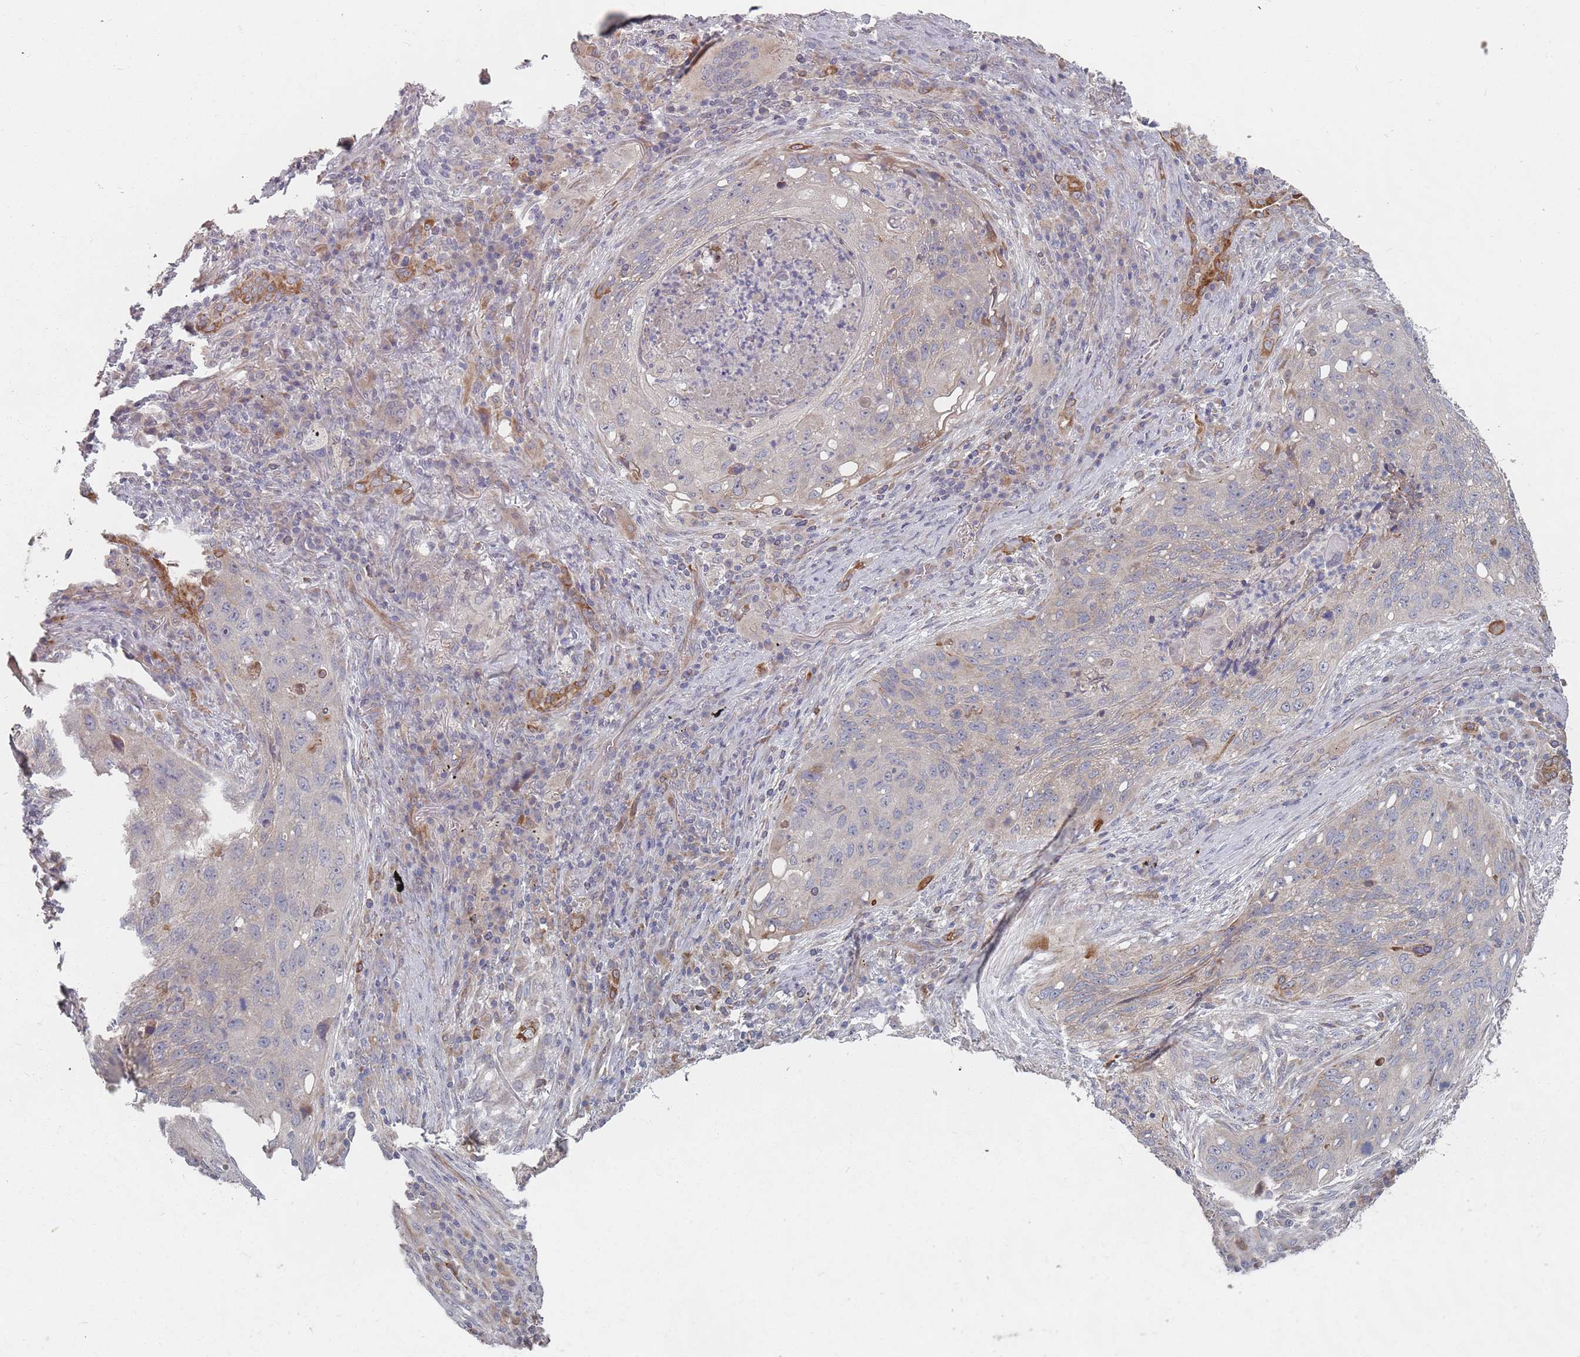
{"staining": {"intensity": "weak", "quantity": "<25%", "location": "cytoplasmic/membranous"}, "tissue": "lung cancer", "cell_type": "Tumor cells", "image_type": "cancer", "snomed": [{"axis": "morphology", "description": "Squamous cell carcinoma, NOS"}, {"axis": "topography", "description": "Lung"}], "caption": "A photomicrograph of human lung cancer is negative for staining in tumor cells. (Stains: DAB (3,3'-diaminobenzidine) immunohistochemistry with hematoxylin counter stain, Microscopy: brightfield microscopy at high magnification).", "gene": "ADAL", "patient": {"sex": "female", "age": 63}}